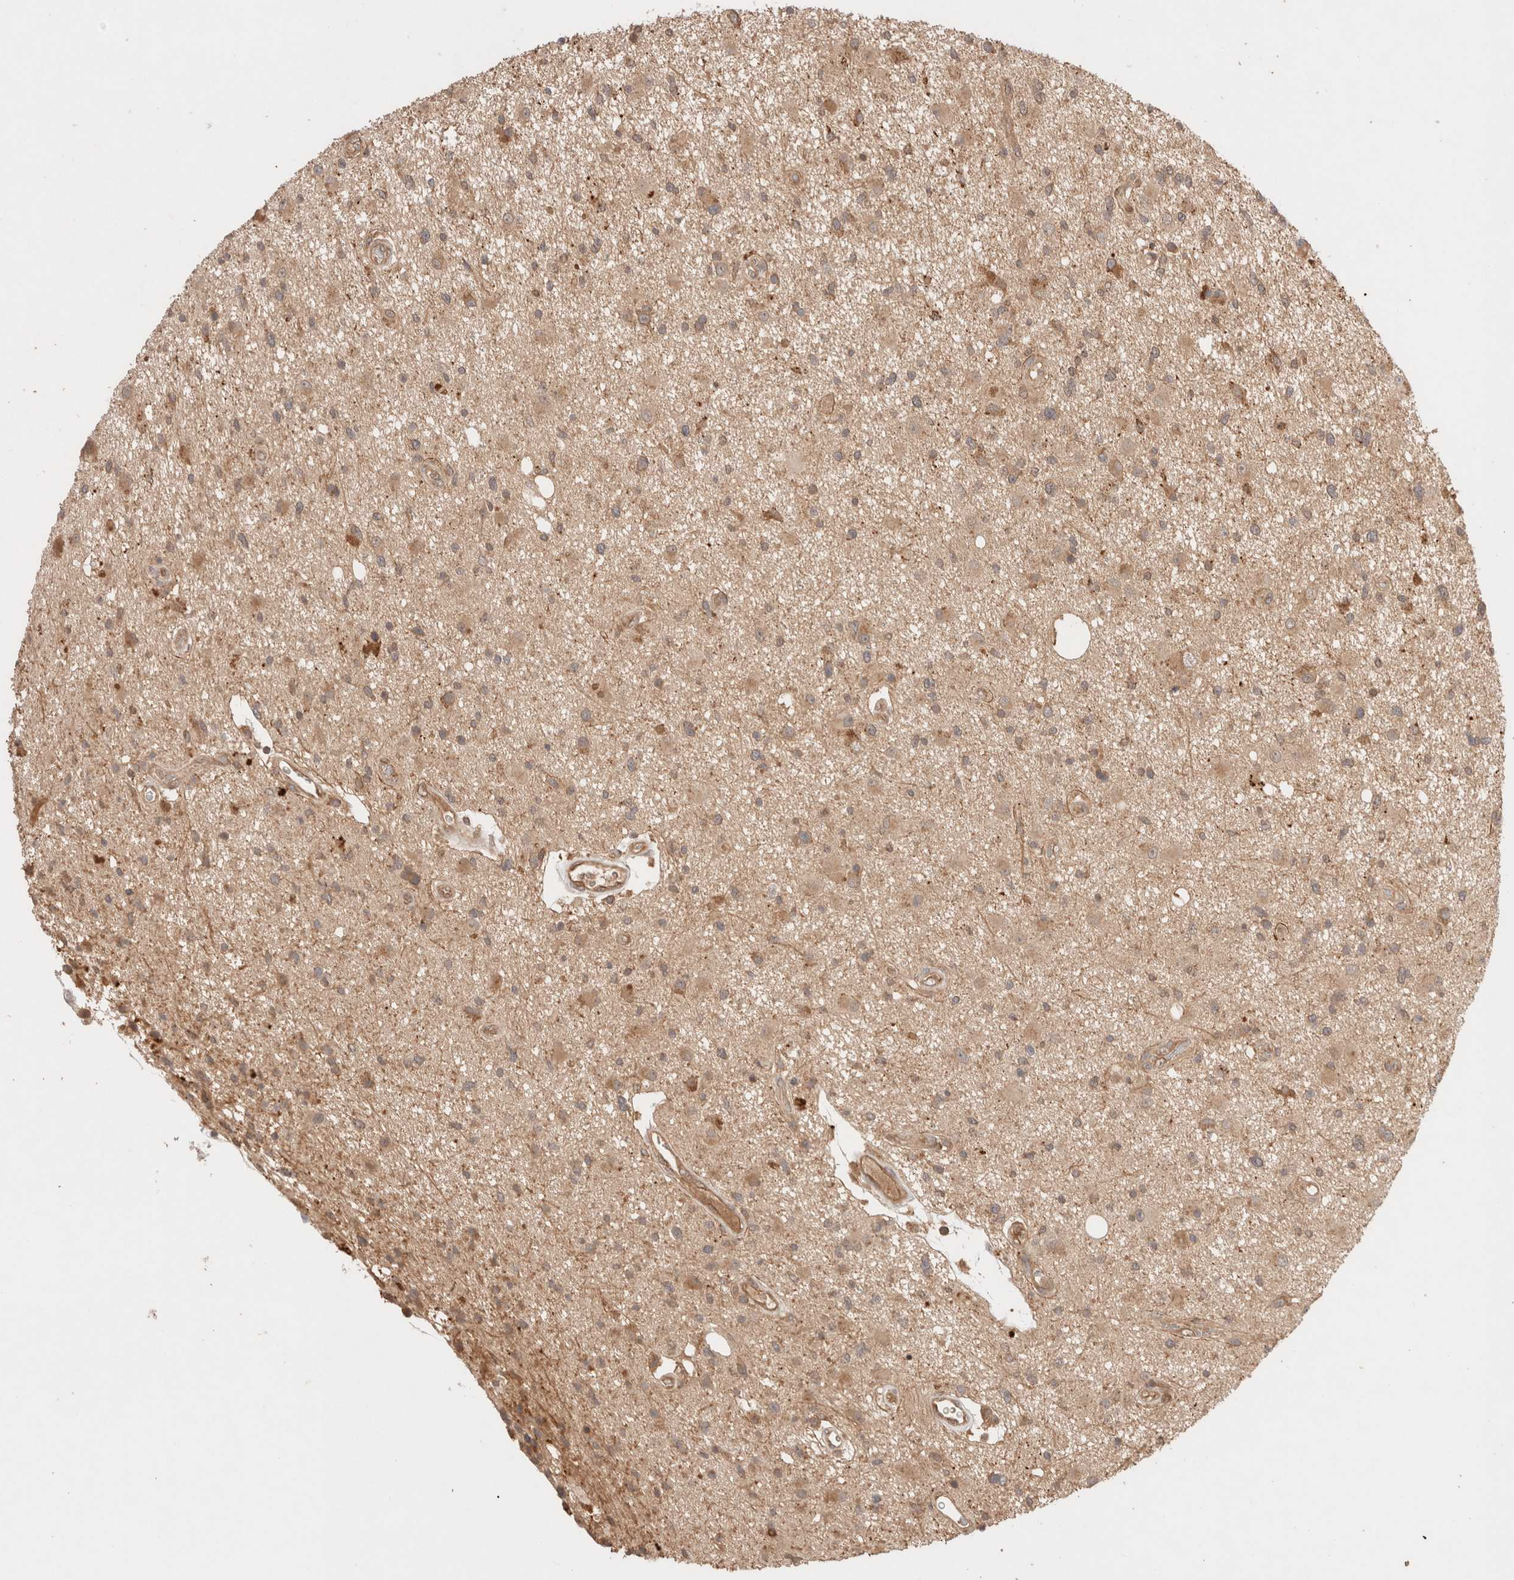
{"staining": {"intensity": "weak", "quantity": ">75%", "location": "cytoplasmic/membranous"}, "tissue": "glioma", "cell_type": "Tumor cells", "image_type": "cancer", "snomed": [{"axis": "morphology", "description": "Glioma, malignant, High grade"}, {"axis": "topography", "description": "Brain"}], "caption": "Glioma was stained to show a protein in brown. There is low levels of weak cytoplasmic/membranous expression in approximately >75% of tumor cells.", "gene": "CARNMT1", "patient": {"sex": "male", "age": 33}}